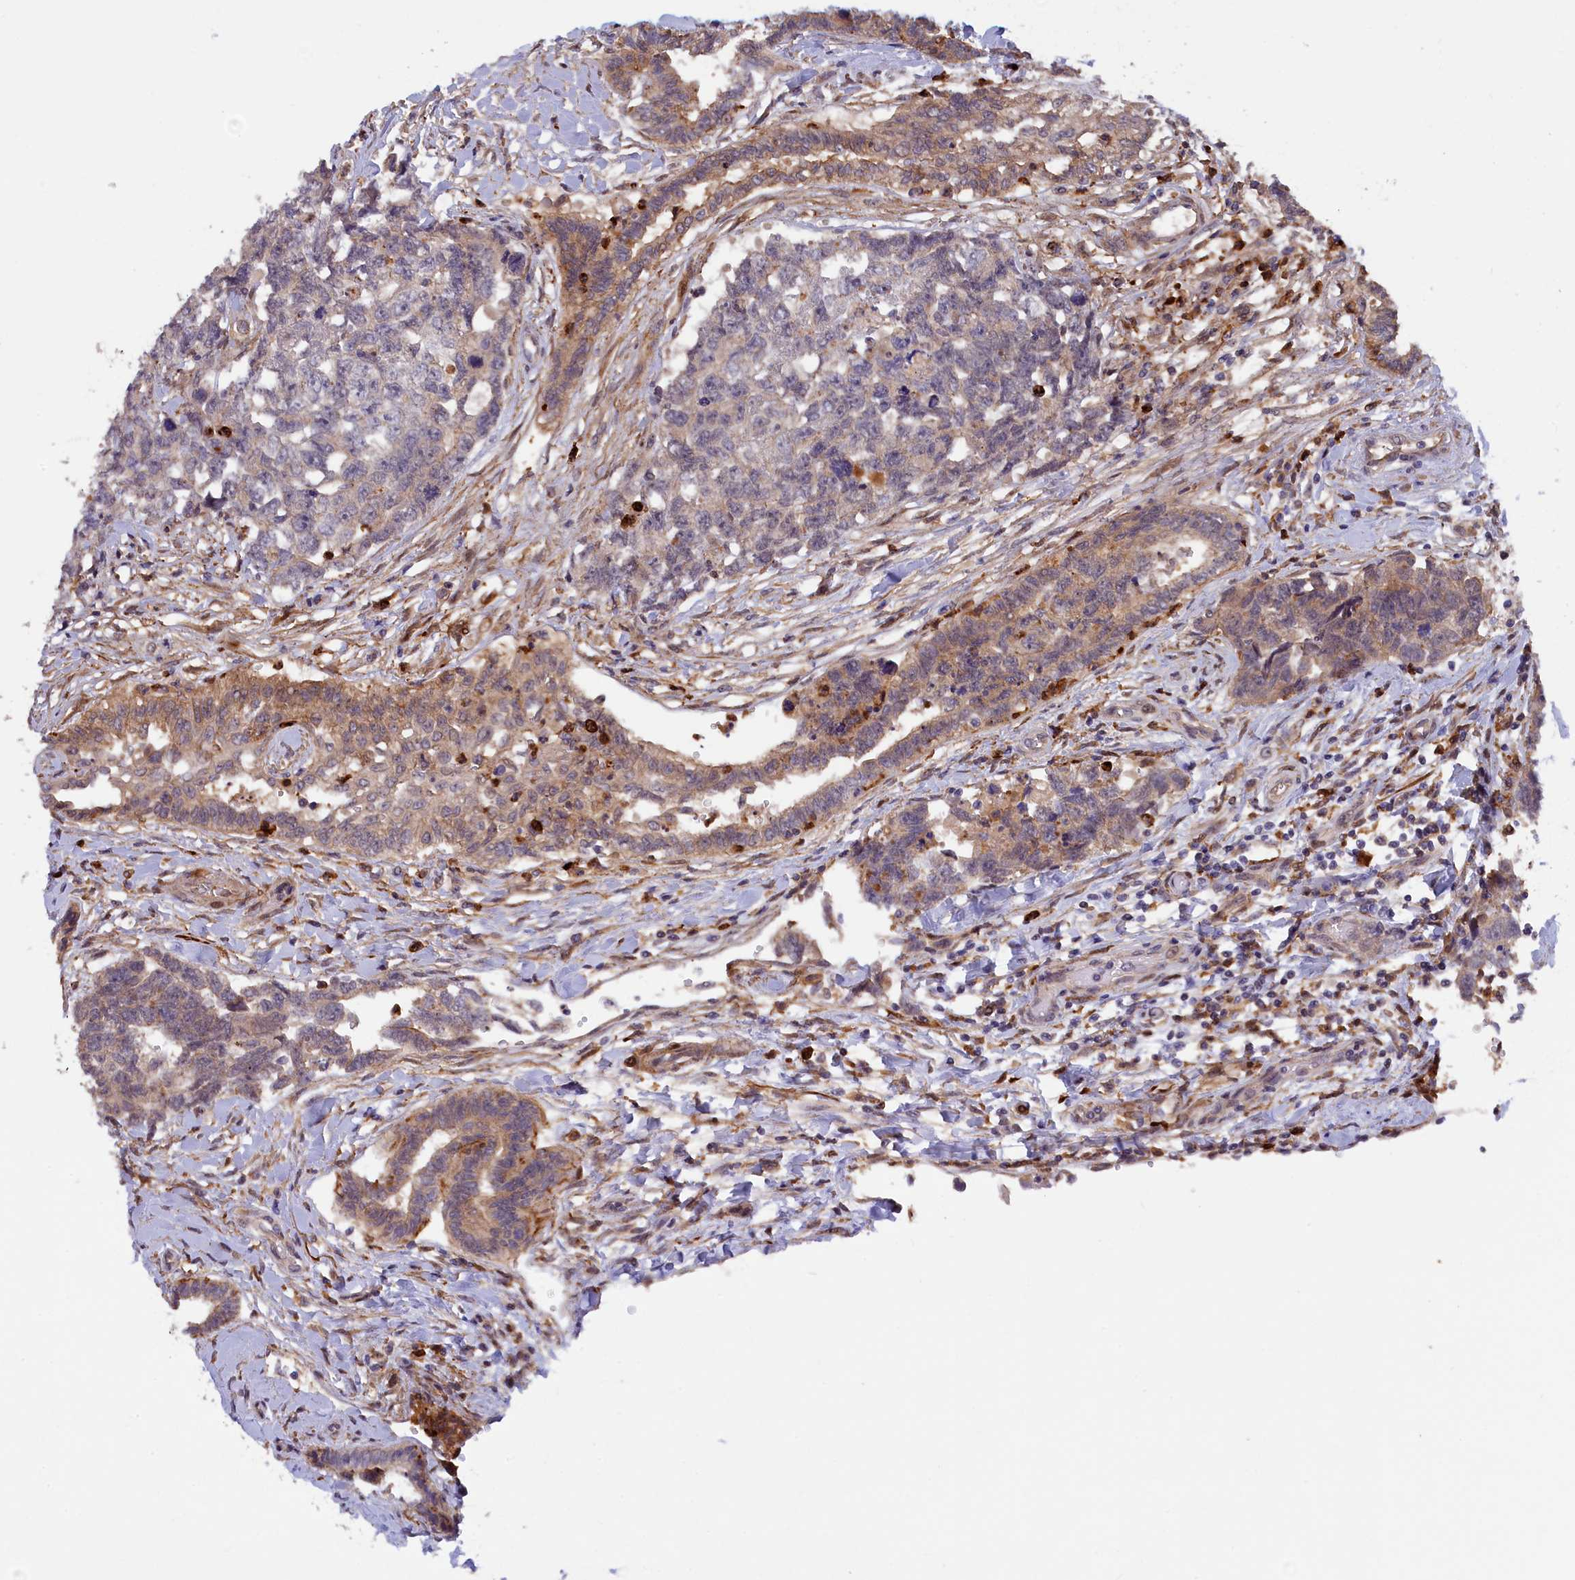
{"staining": {"intensity": "weak", "quantity": "<25%", "location": "cytoplasmic/membranous"}, "tissue": "testis cancer", "cell_type": "Tumor cells", "image_type": "cancer", "snomed": [{"axis": "morphology", "description": "Carcinoma, Embryonal, NOS"}, {"axis": "topography", "description": "Testis"}], "caption": "This is a photomicrograph of immunohistochemistry staining of embryonal carcinoma (testis), which shows no staining in tumor cells.", "gene": "FERMT1", "patient": {"sex": "male", "age": 31}}